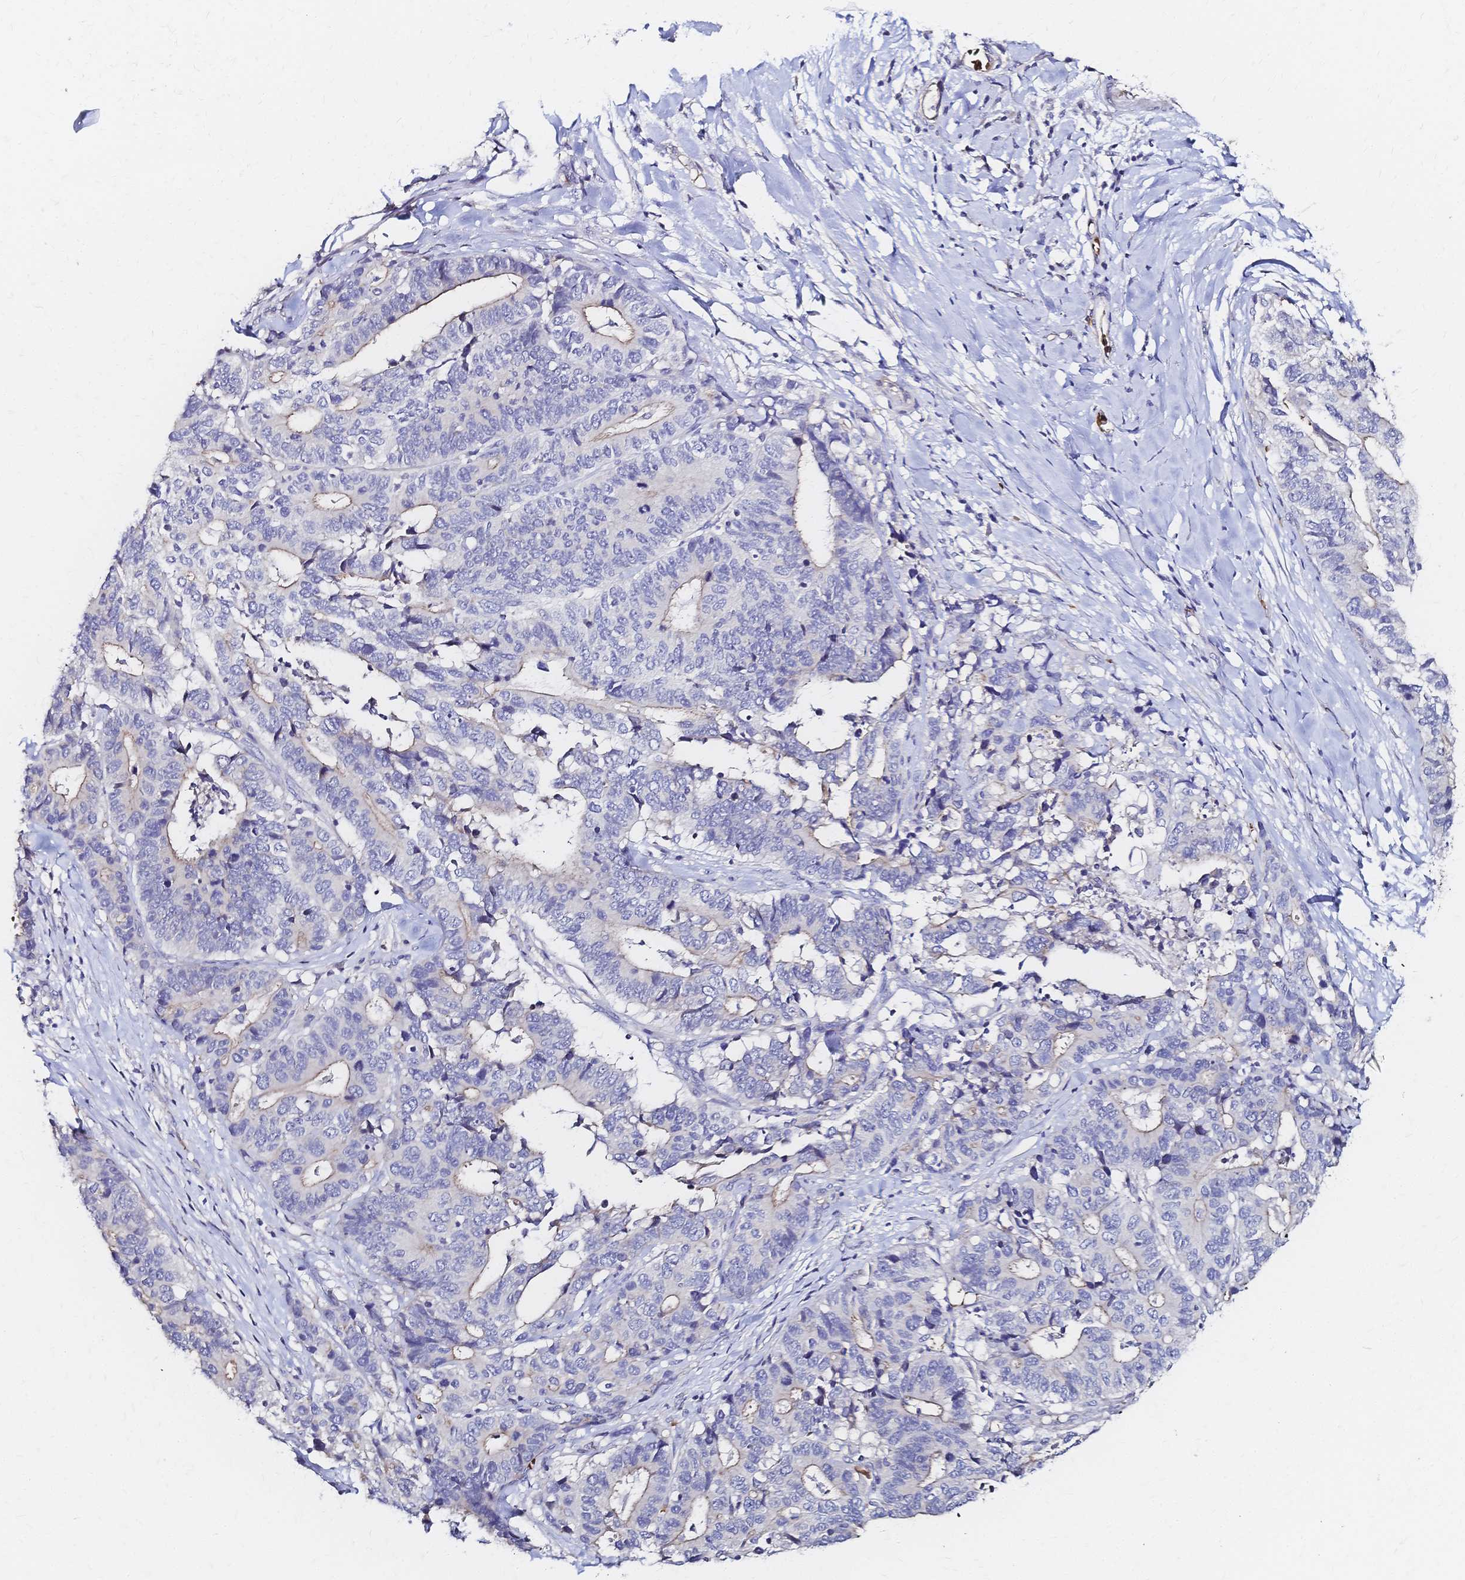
{"staining": {"intensity": "negative", "quantity": "none", "location": "none"}, "tissue": "stomach cancer", "cell_type": "Tumor cells", "image_type": "cancer", "snomed": [{"axis": "morphology", "description": "Adenocarcinoma, NOS"}, {"axis": "topography", "description": "Stomach, upper"}], "caption": "Tumor cells are negative for protein expression in human stomach cancer (adenocarcinoma).", "gene": "SLC5A1", "patient": {"sex": "female", "age": 67}}